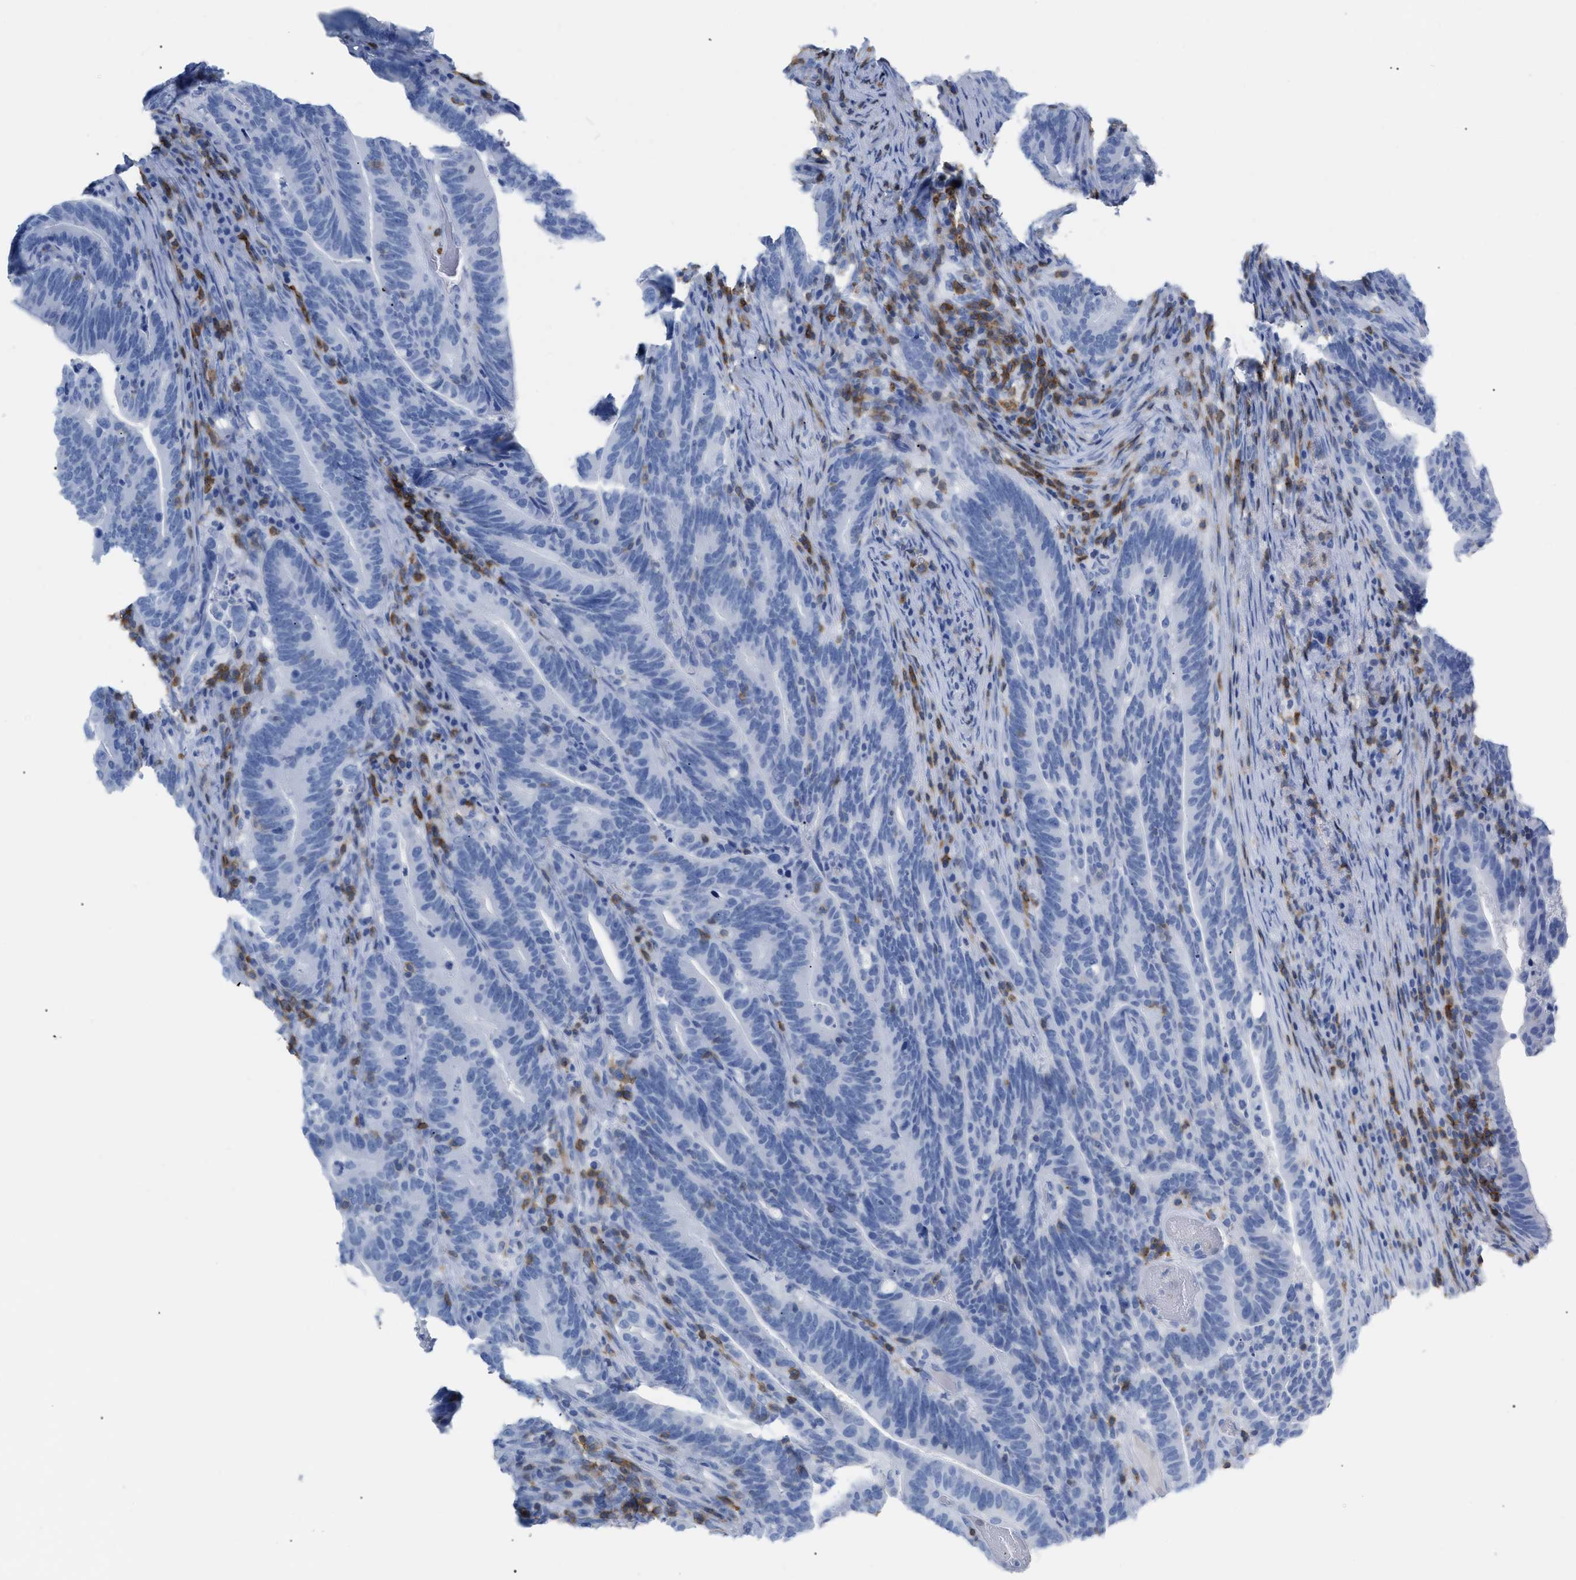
{"staining": {"intensity": "negative", "quantity": "none", "location": "none"}, "tissue": "colorectal cancer", "cell_type": "Tumor cells", "image_type": "cancer", "snomed": [{"axis": "morphology", "description": "Adenocarcinoma, NOS"}, {"axis": "topography", "description": "Colon"}], "caption": "This is an immunohistochemistry (IHC) photomicrograph of colorectal cancer. There is no expression in tumor cells.", "gene": "CD5", "patient": {"sex": "female", "age": 66}}